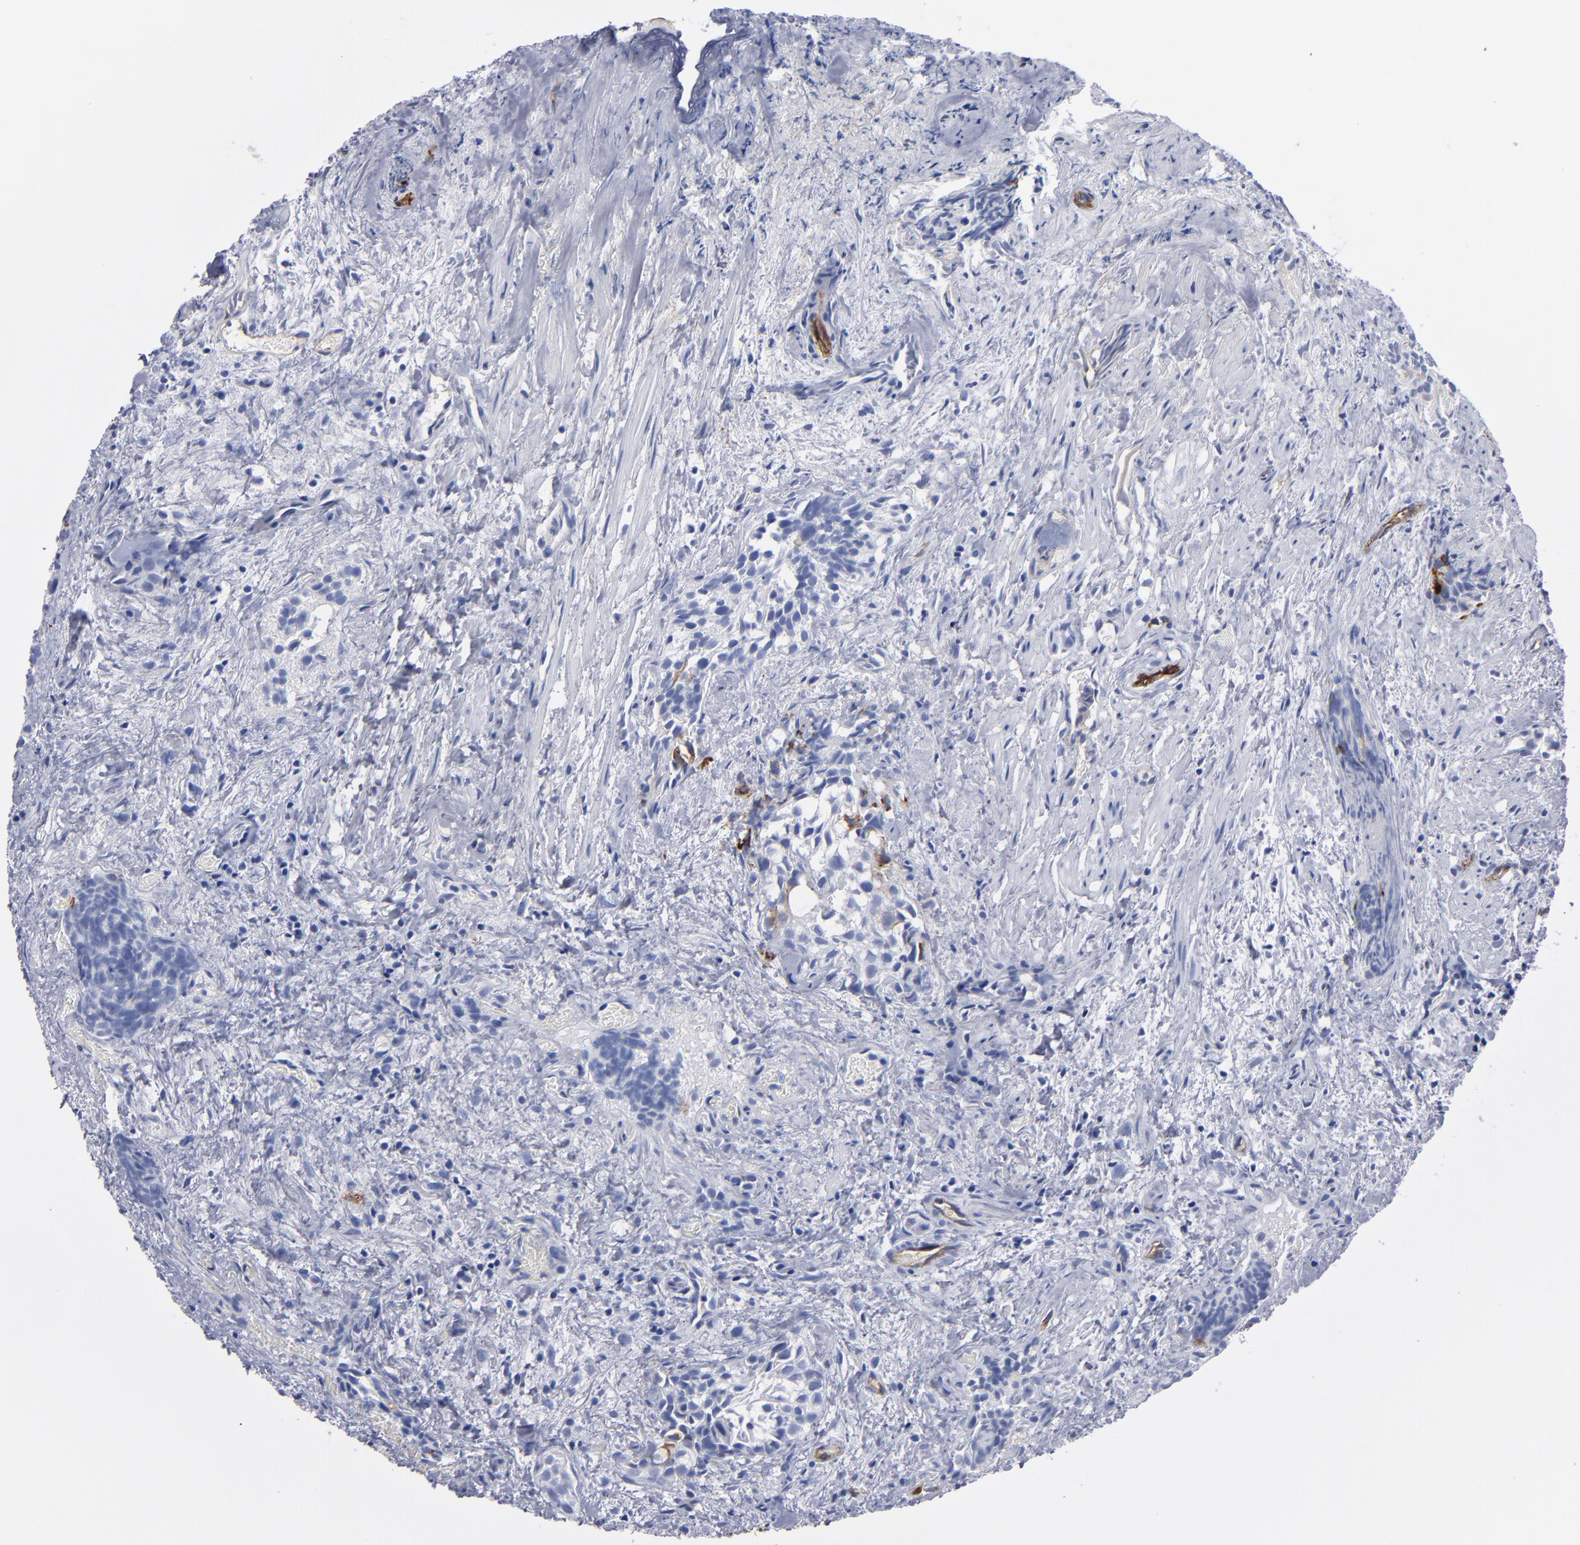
{"staining": {"intensity": "moderate", "quantity": "<25%", "location": "cytoplasmic/membranous"}, "tissue": "urothelial cancer", "cell_type": "Tumor cells", "image_type": "cancer", "snomed": [{"axis": "morphology", "description": "Urothelial carcinoma, High grade"}, {"axis": "topography", "description": "Urinary bladder"}], "caption": "Urothelial cancer stained with immunohistochemistry (IHC) shows moderate cytoplasmic/membranous staining in about <25% of tumor cells. The protein of interest is stained brown, and the nuclei are stained in blue (DAB IHC with brightfield microscopy, high magnification).", "gene": "TM4SF1", "patient": {"sex": "female", "age": 78}}